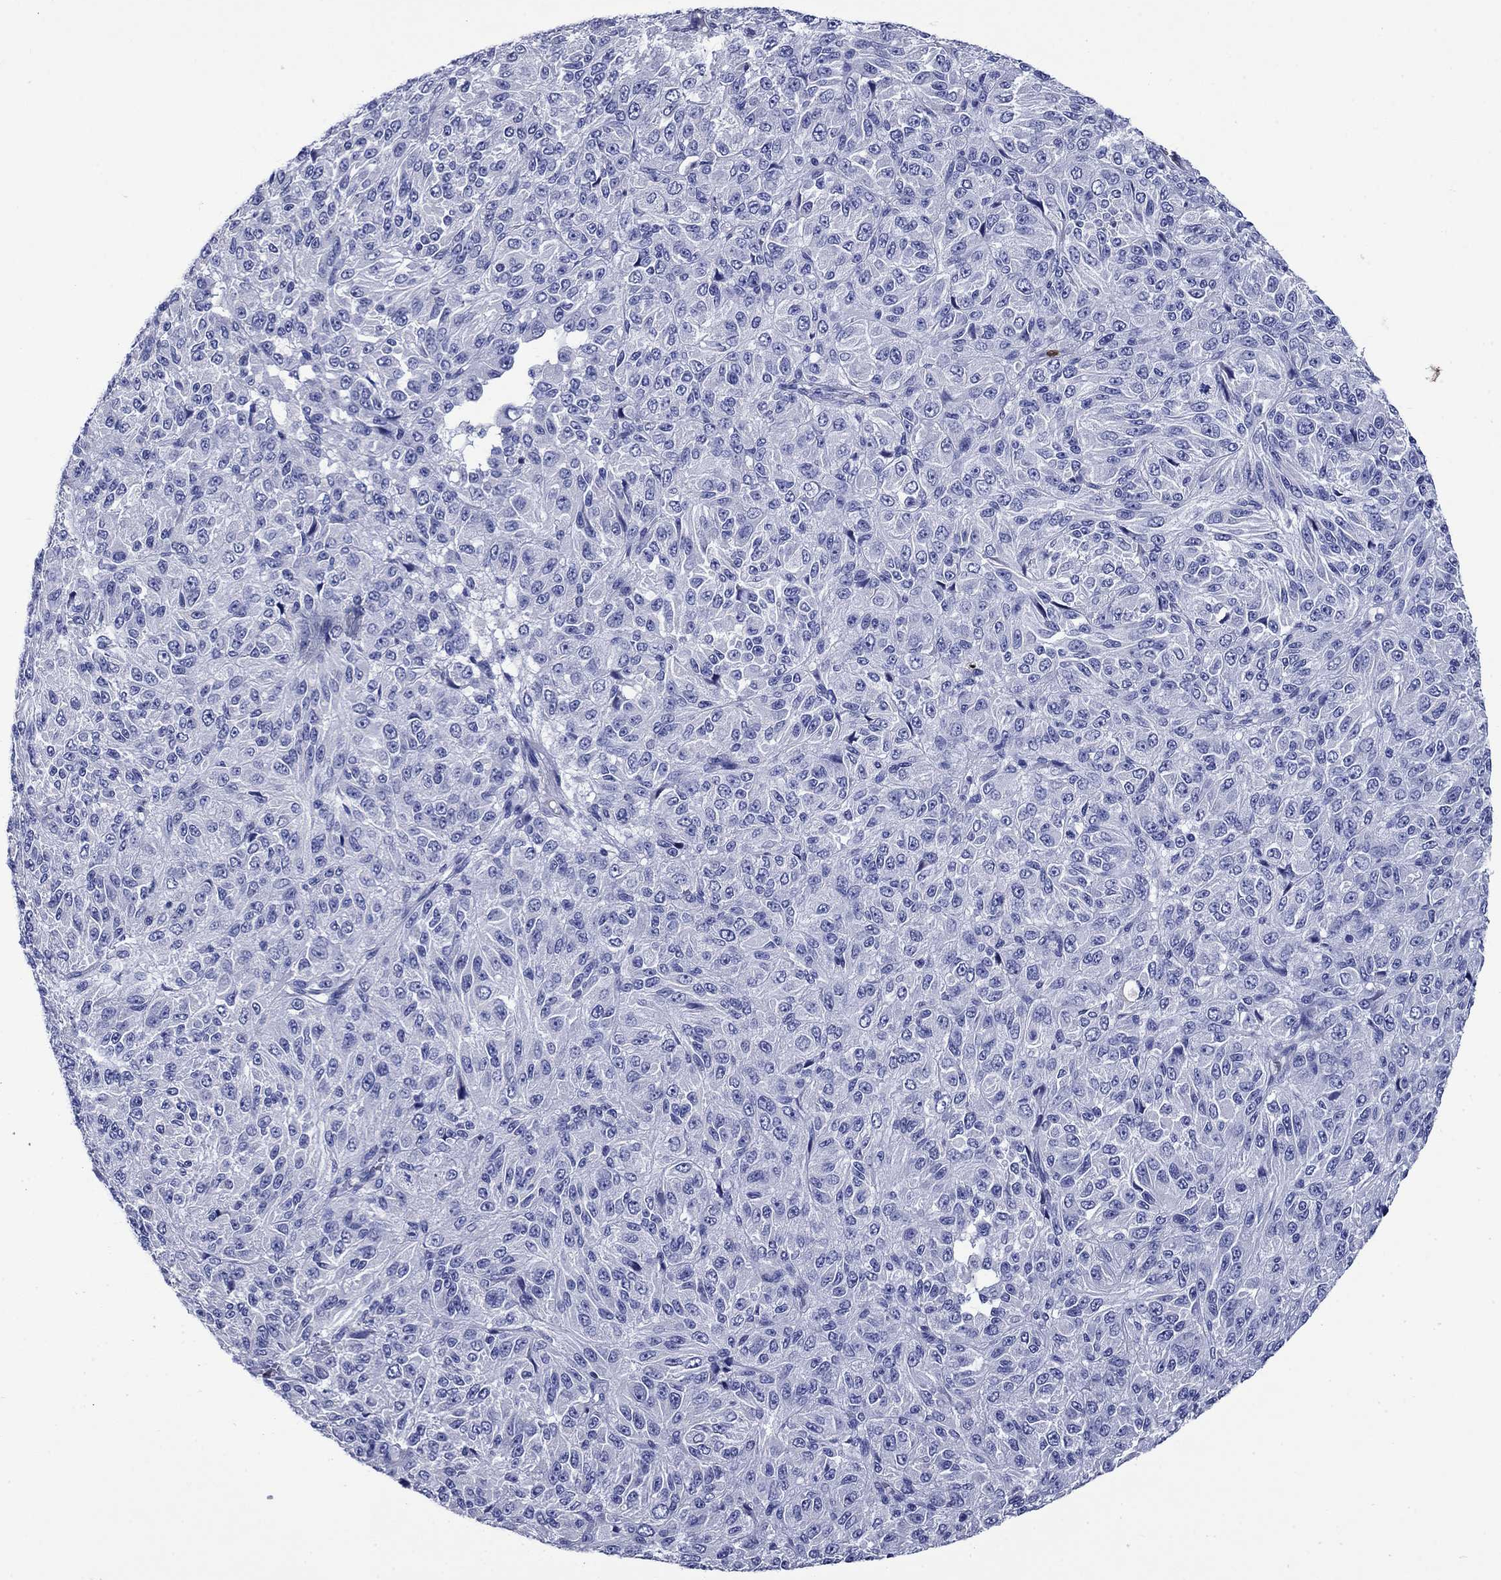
{"staining": {"intensity": "negative", "quantity": "none", "location": "none"}, "tissue": "melanoma", "cell_type": "Tumor cells", "image_type": "cancer", "snomed": [{"axis": "morphology", "description": "Malignant melanoma, Metastatic site"}, {"axis": "topography", "description": "Brain"}], "caption": "Immunohistochemistry (IHC) of human melanoma exhibits no positivity in tumor cells.", "gene": "TFR2", "patient": {"sex": "female", "age": 56}}